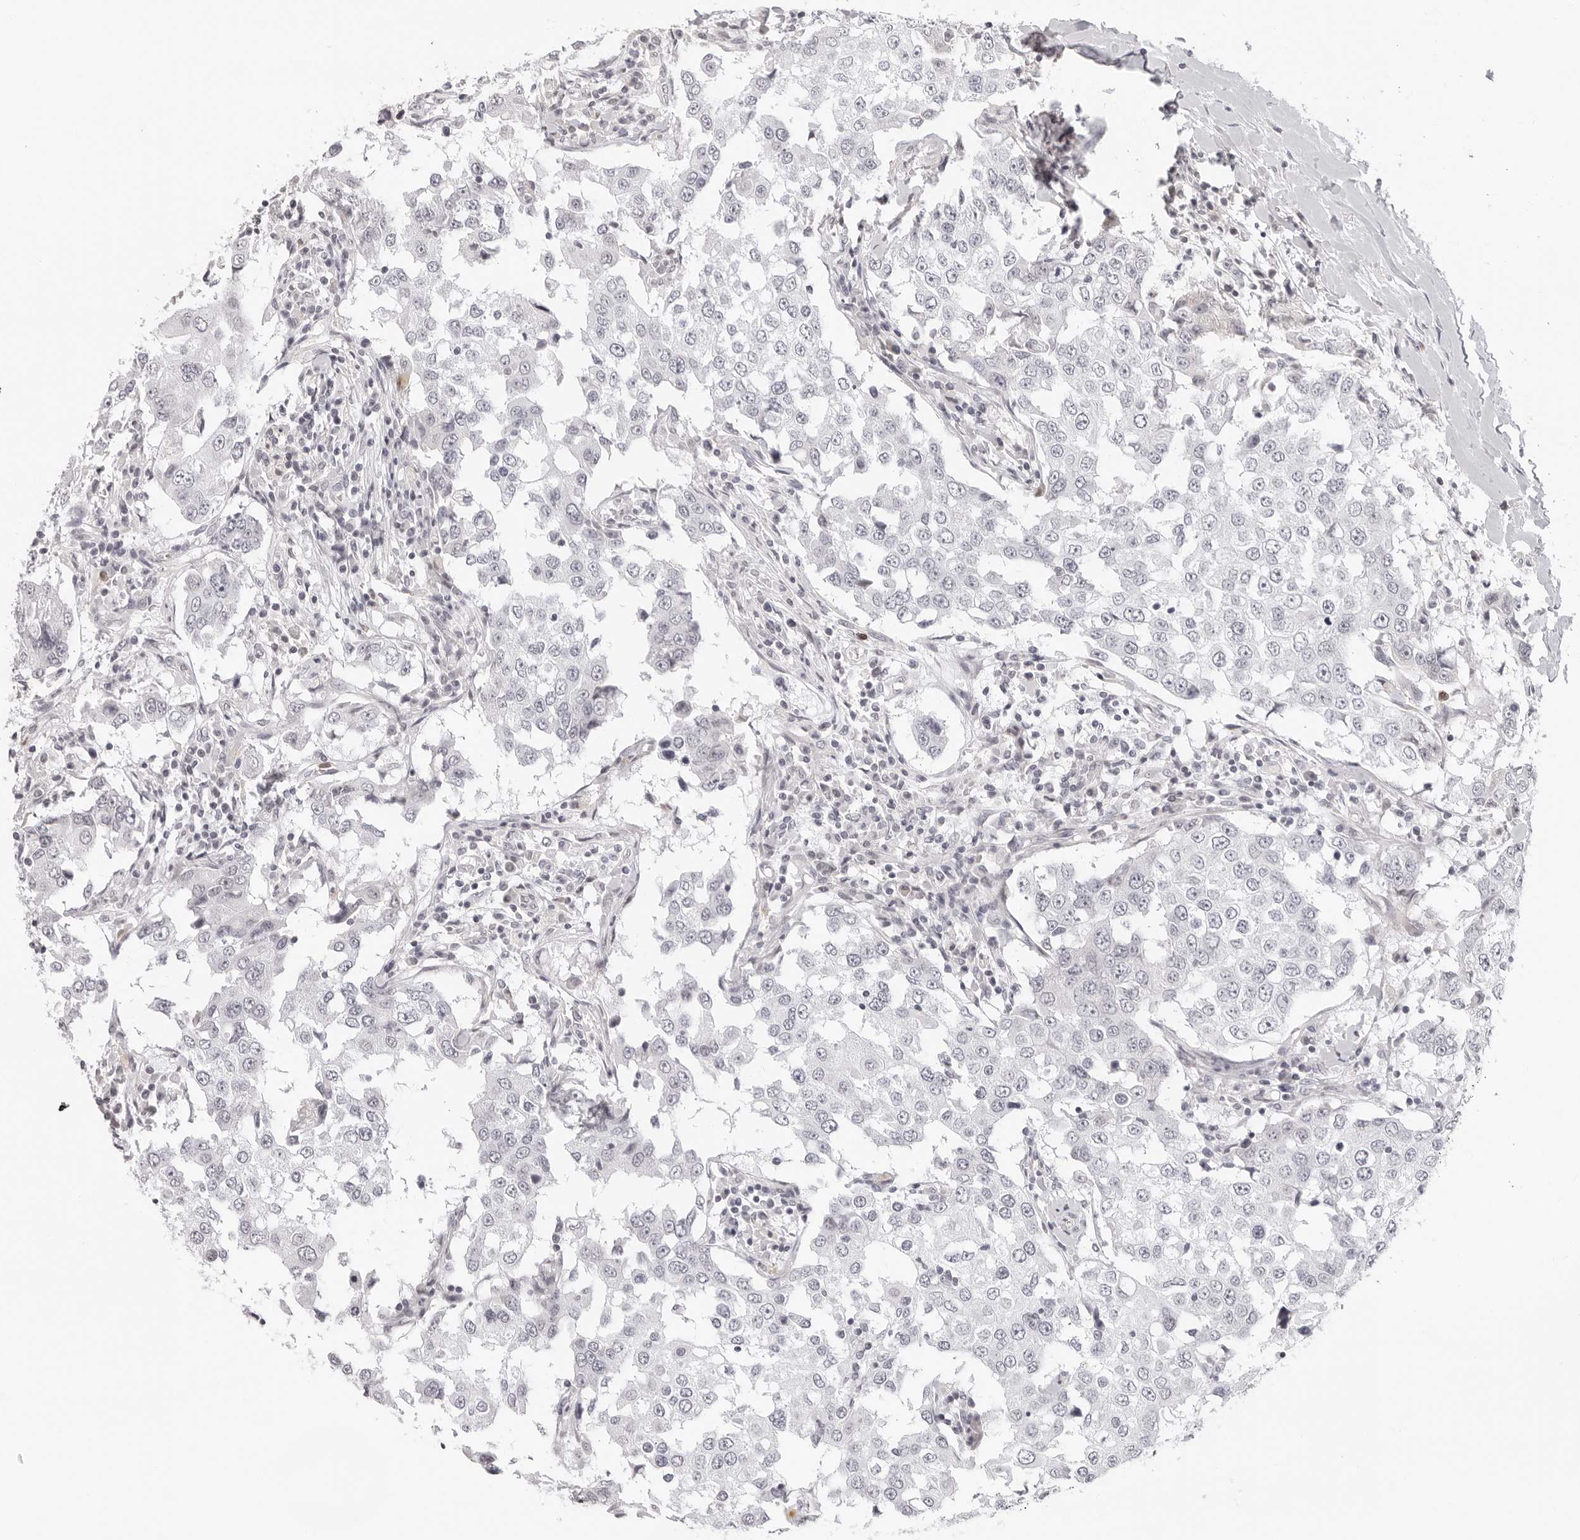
{"staining": {"intensity": "negative", "quantity": "none", "location": "none"}, "tissue": "breast cancer", "cell_type": "Tumor cells", "image_type": "cancer", "snomed": [{"axis": "morphology", "description": "Duct carcinoma"}, {"axis": "topography", "description": "Breast"}], "caption": "IHC of human breast cancer exhibits no expression in tumor cells.", "gene": "STRADB", "patient": {"sex": "female", "age": 27}}